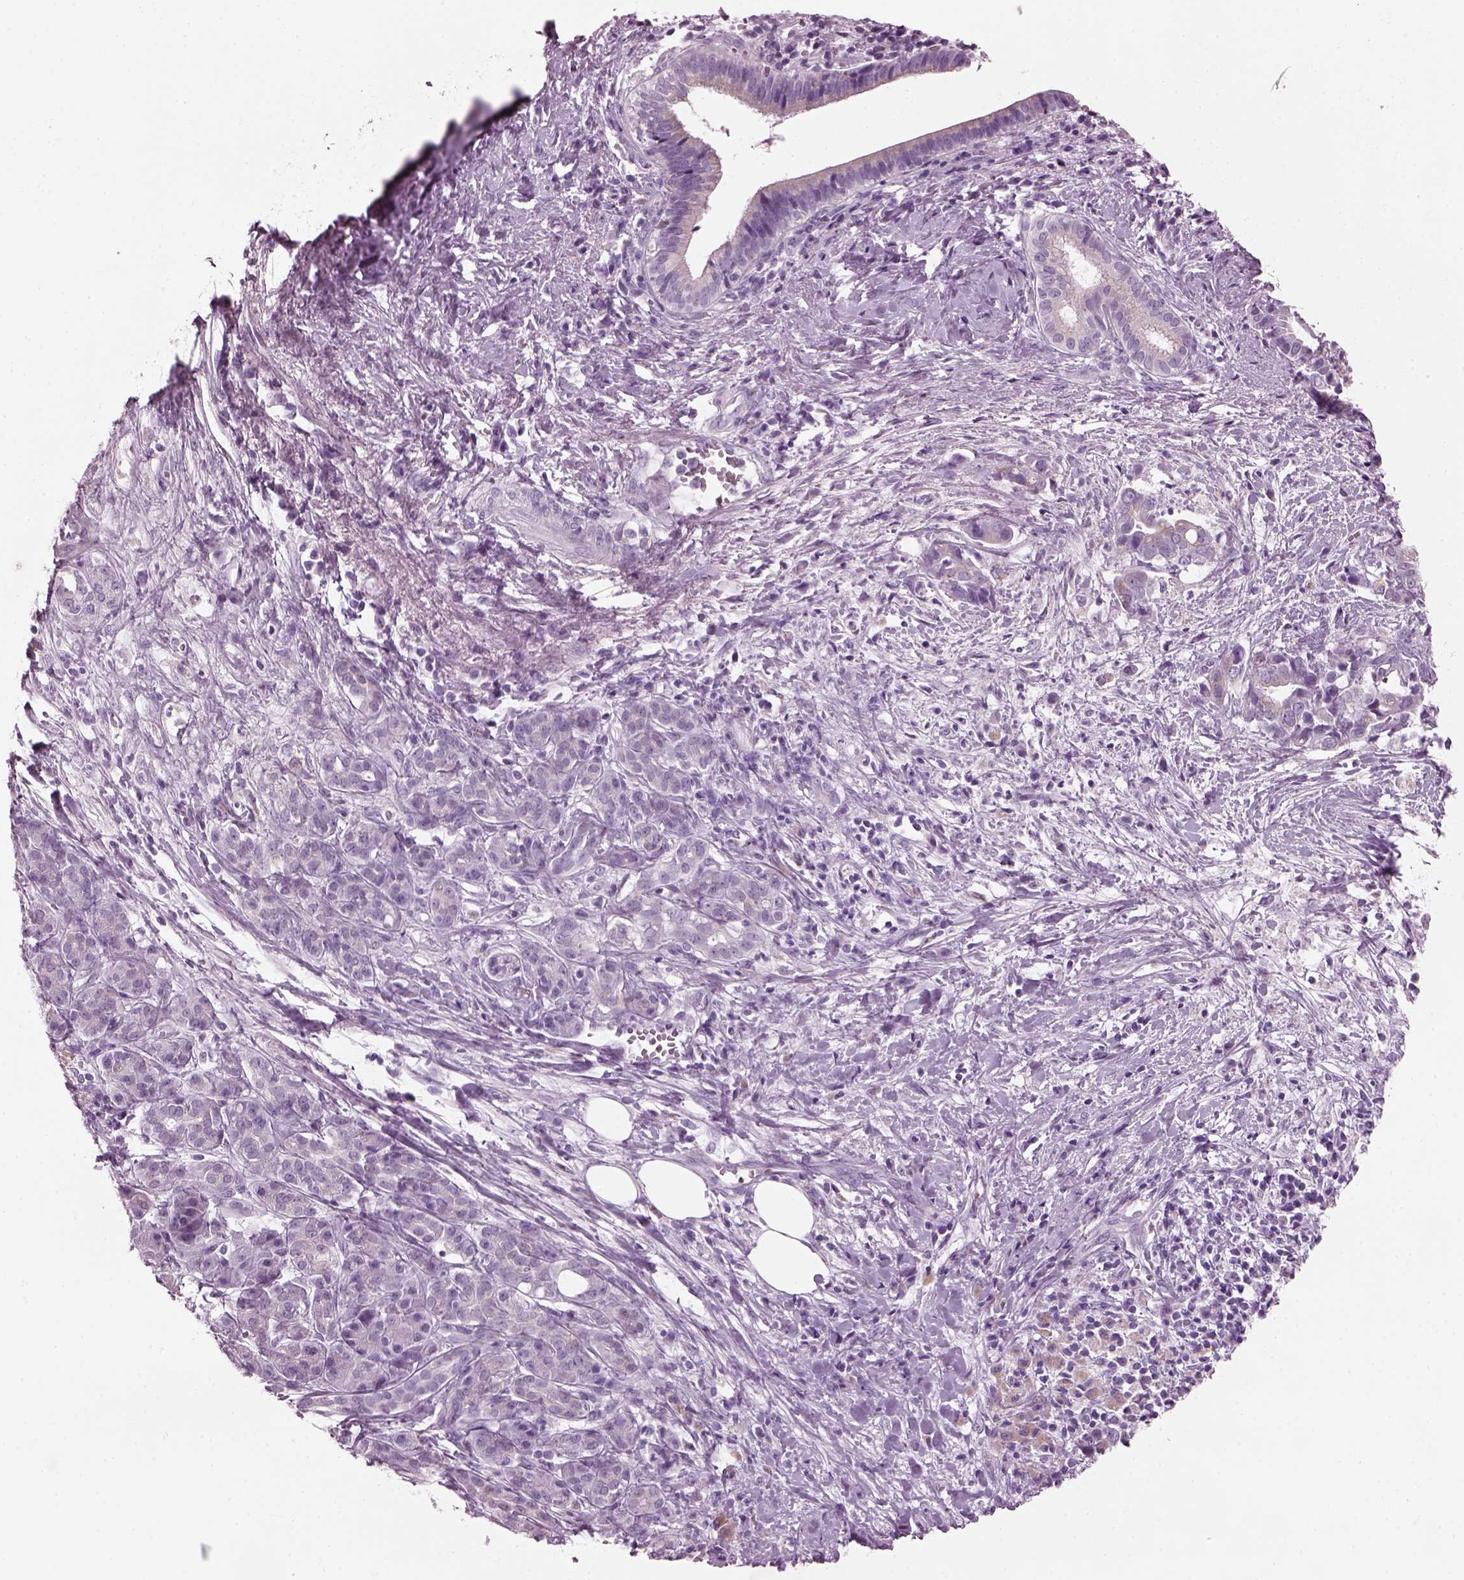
{"staining": {"intensity": "weak", "quantity": "25%-75%", "location": "cytoplasmic/membranous"}, "tissue": "pancreatic cancer", "cell_type": "Tumor cells", "image_type": "cancer", "snomed": [{"axis": "morphology", "description": "Adenocarcinoma, NOS"}, {"axis": "topography", "description": "Pancreas"}], "caption": "A brown stain labels weak cytoplasmic/membranous staining of a protein in human adenocarcinoma (pancreatic) tumor cells.", "gene": "PRR9", "patient": {"sex": "male", "age": 61}}